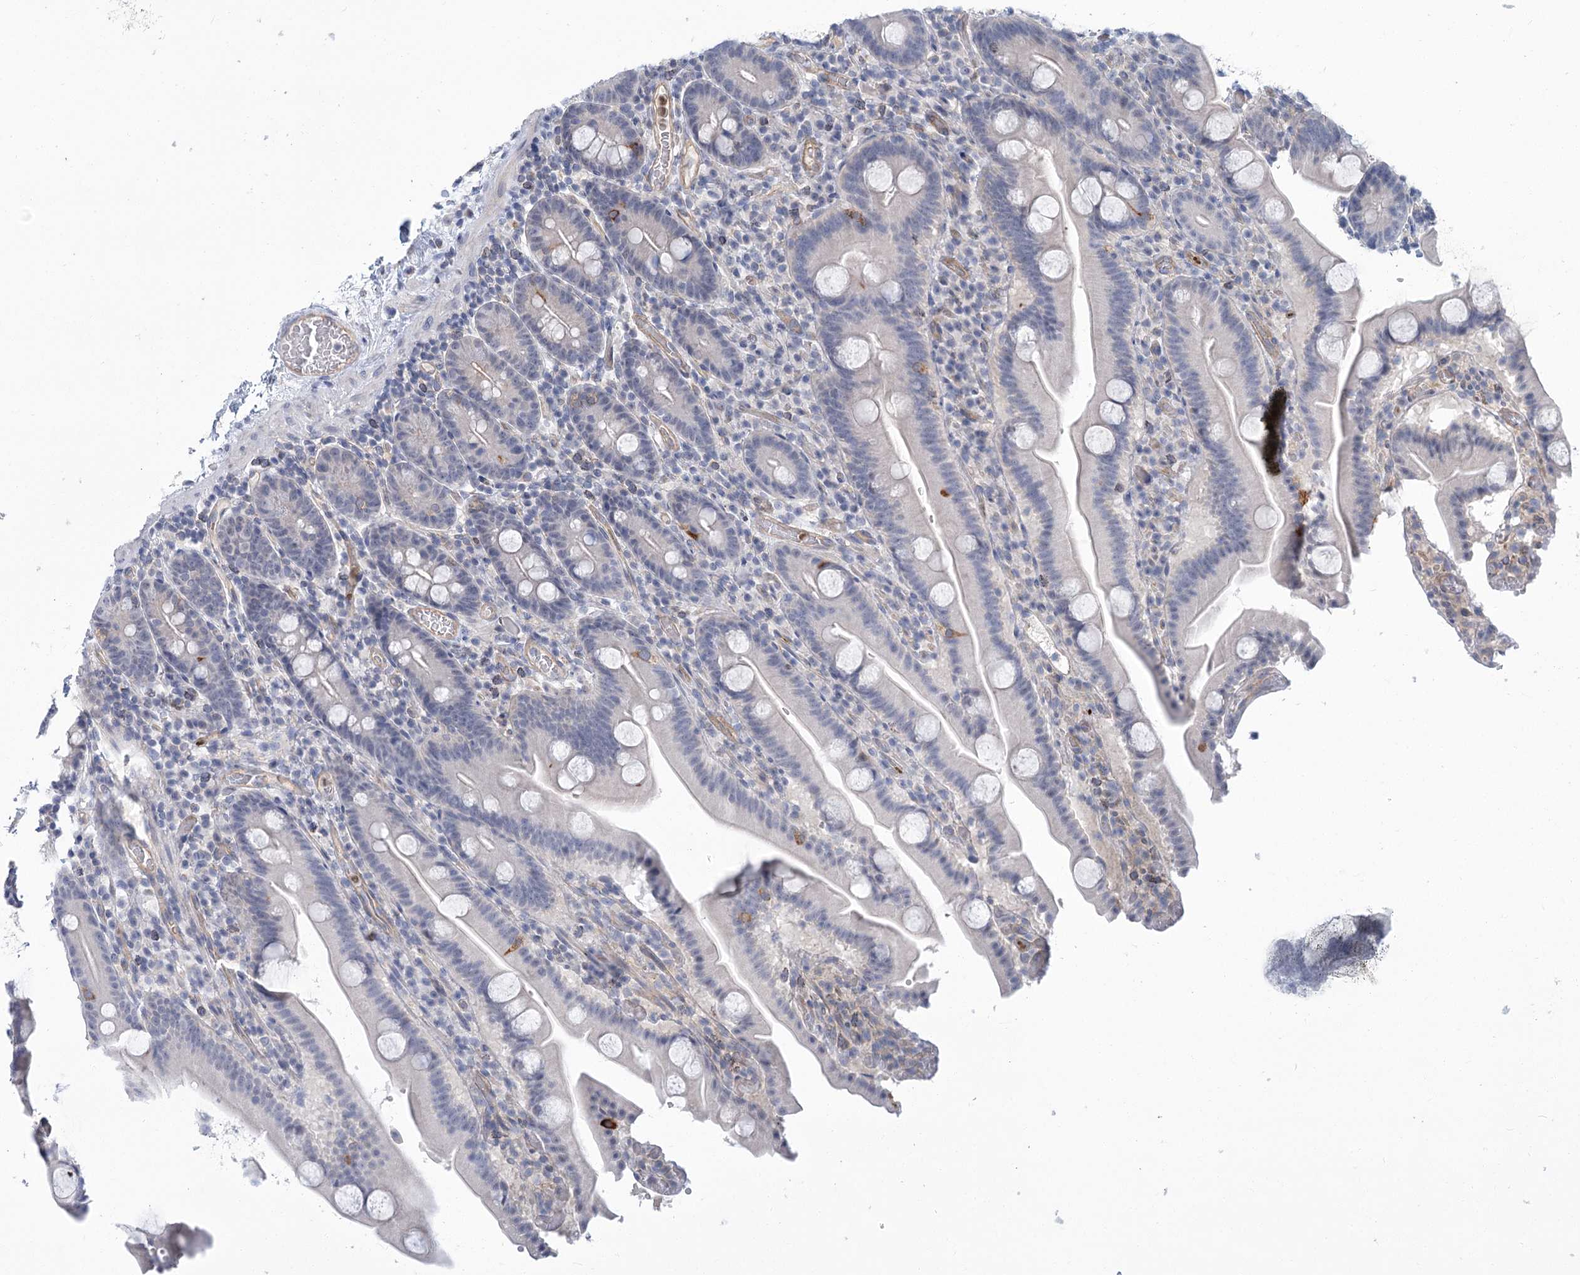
{"staining": {"intensity": "strong", "quantity": "<25%", "location": "cytoplasmic/membranous"}, "tissue": "duodenum", "cell_type": "Glandular cells", "image_type": "normal", "snomed": [{"axis": "morphology", "description": "Normal tissue, NOS"}, {"axis": "topography", "description": "Duodenum"}], "caption": "Protein expression analysis of unremarkable duodenum exhibits strong cytoplasmic/membranous positivity in about <25% of glandular cells. The protein of interest is stained brown, and the nuclei are stained in blue (DAB (3,3'-diaminobenzidine) IHC with brightfield microscopy, high magnification).", "gene": "THAP6", "patient": {"sex": "male", "age": 55}}